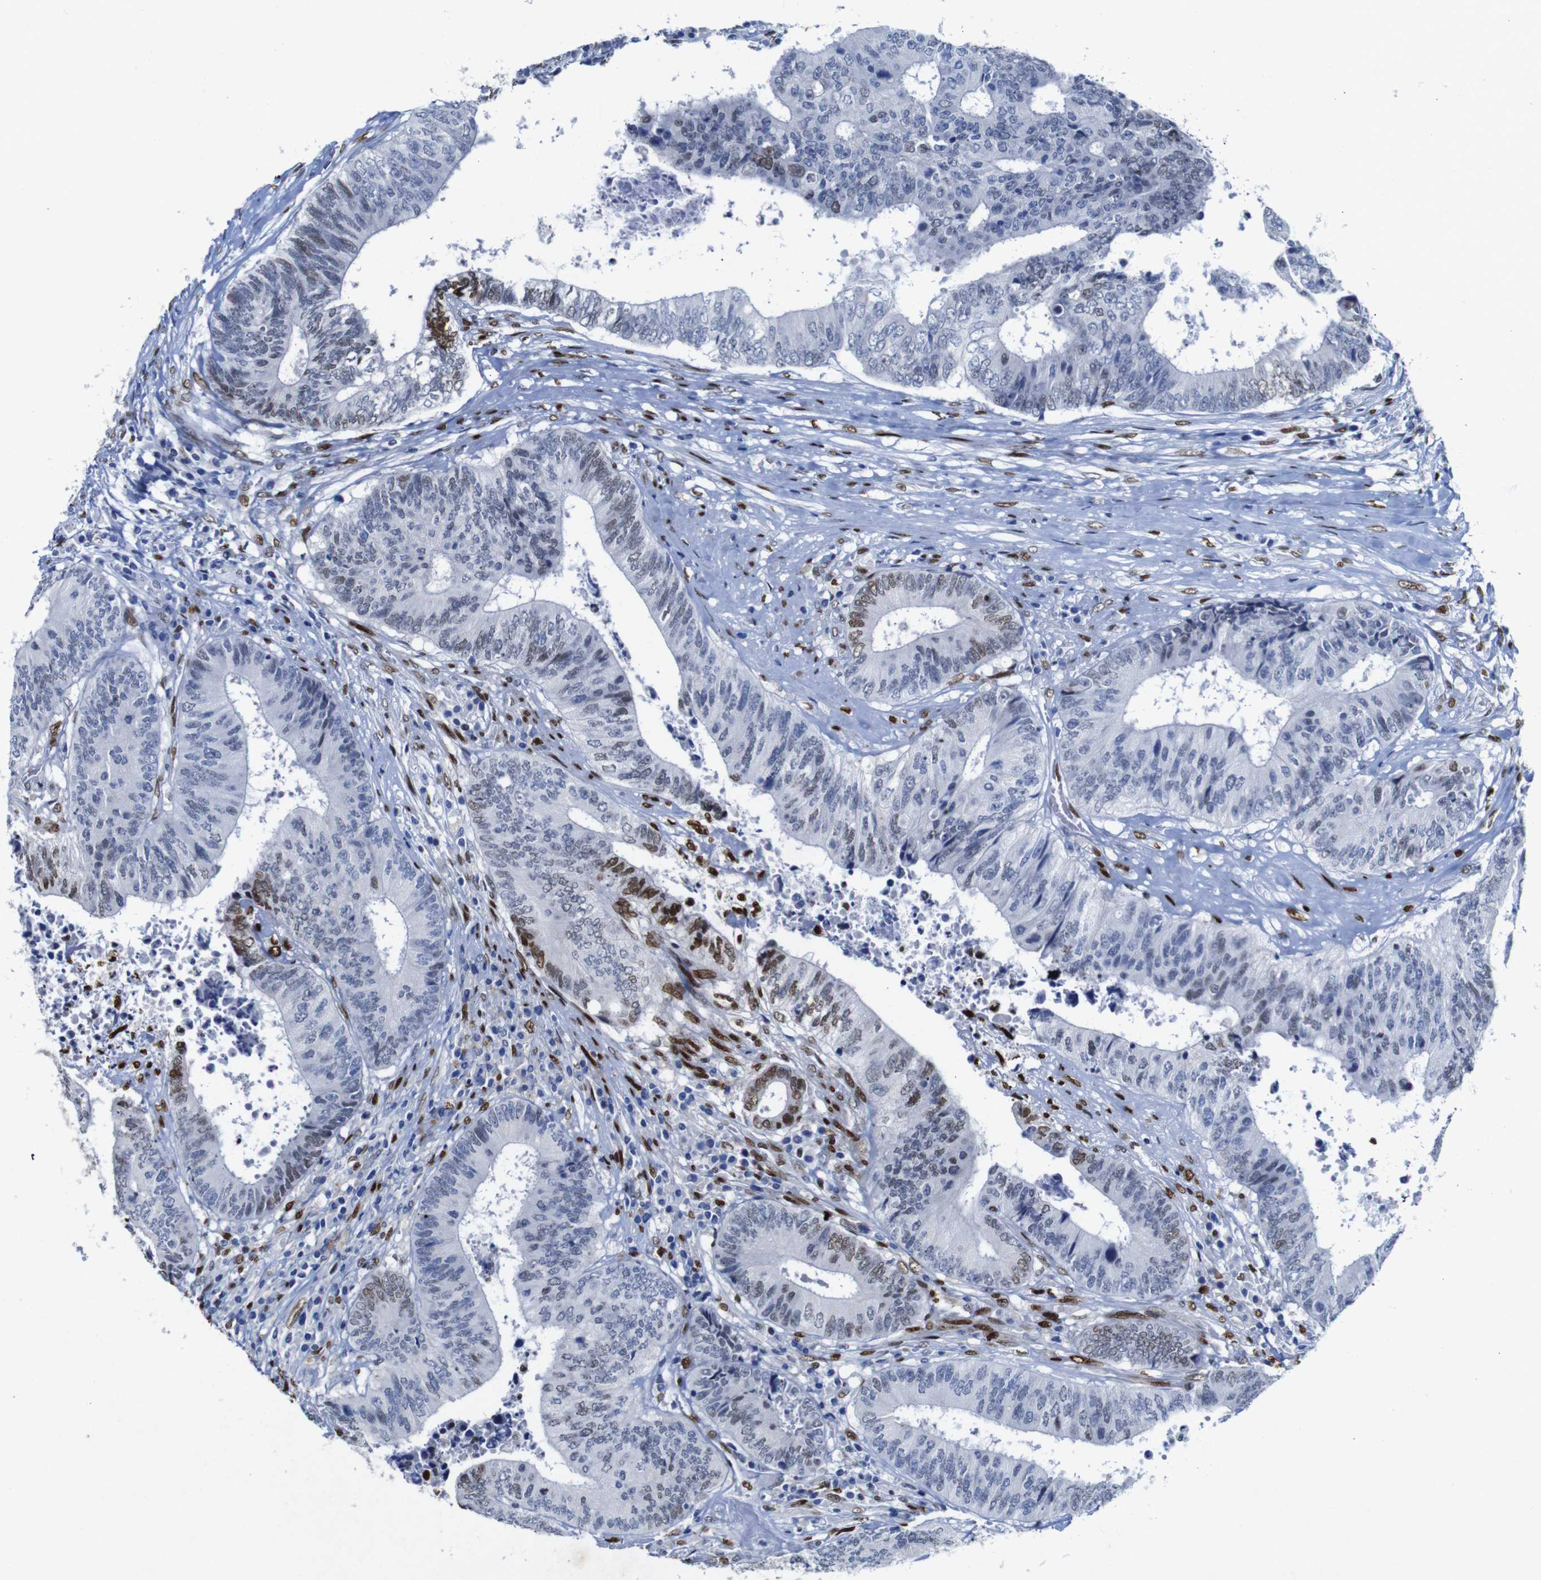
{"staining": {"intensity": "strong", "quantity": "<25%", "location": "nuclear"}, "tissue": "colorectal cancer", "cell_type": "Tumor cells", "image_type": "cancer", "snomed": [{"axis": "morphology", "description": "Adenocarcinoma, NOS"}, {"axis": "topography", "description": "Rectum"}], "caption": "Tumor cells reveal medium levels of strong nuclear staining in about <25% of cells in adenocarcinoma (colorectal). (IHC, brightfield microscopy, high magnification).", "gene": "FOSL2", "patient": {"sex": "male", "age": 72}}